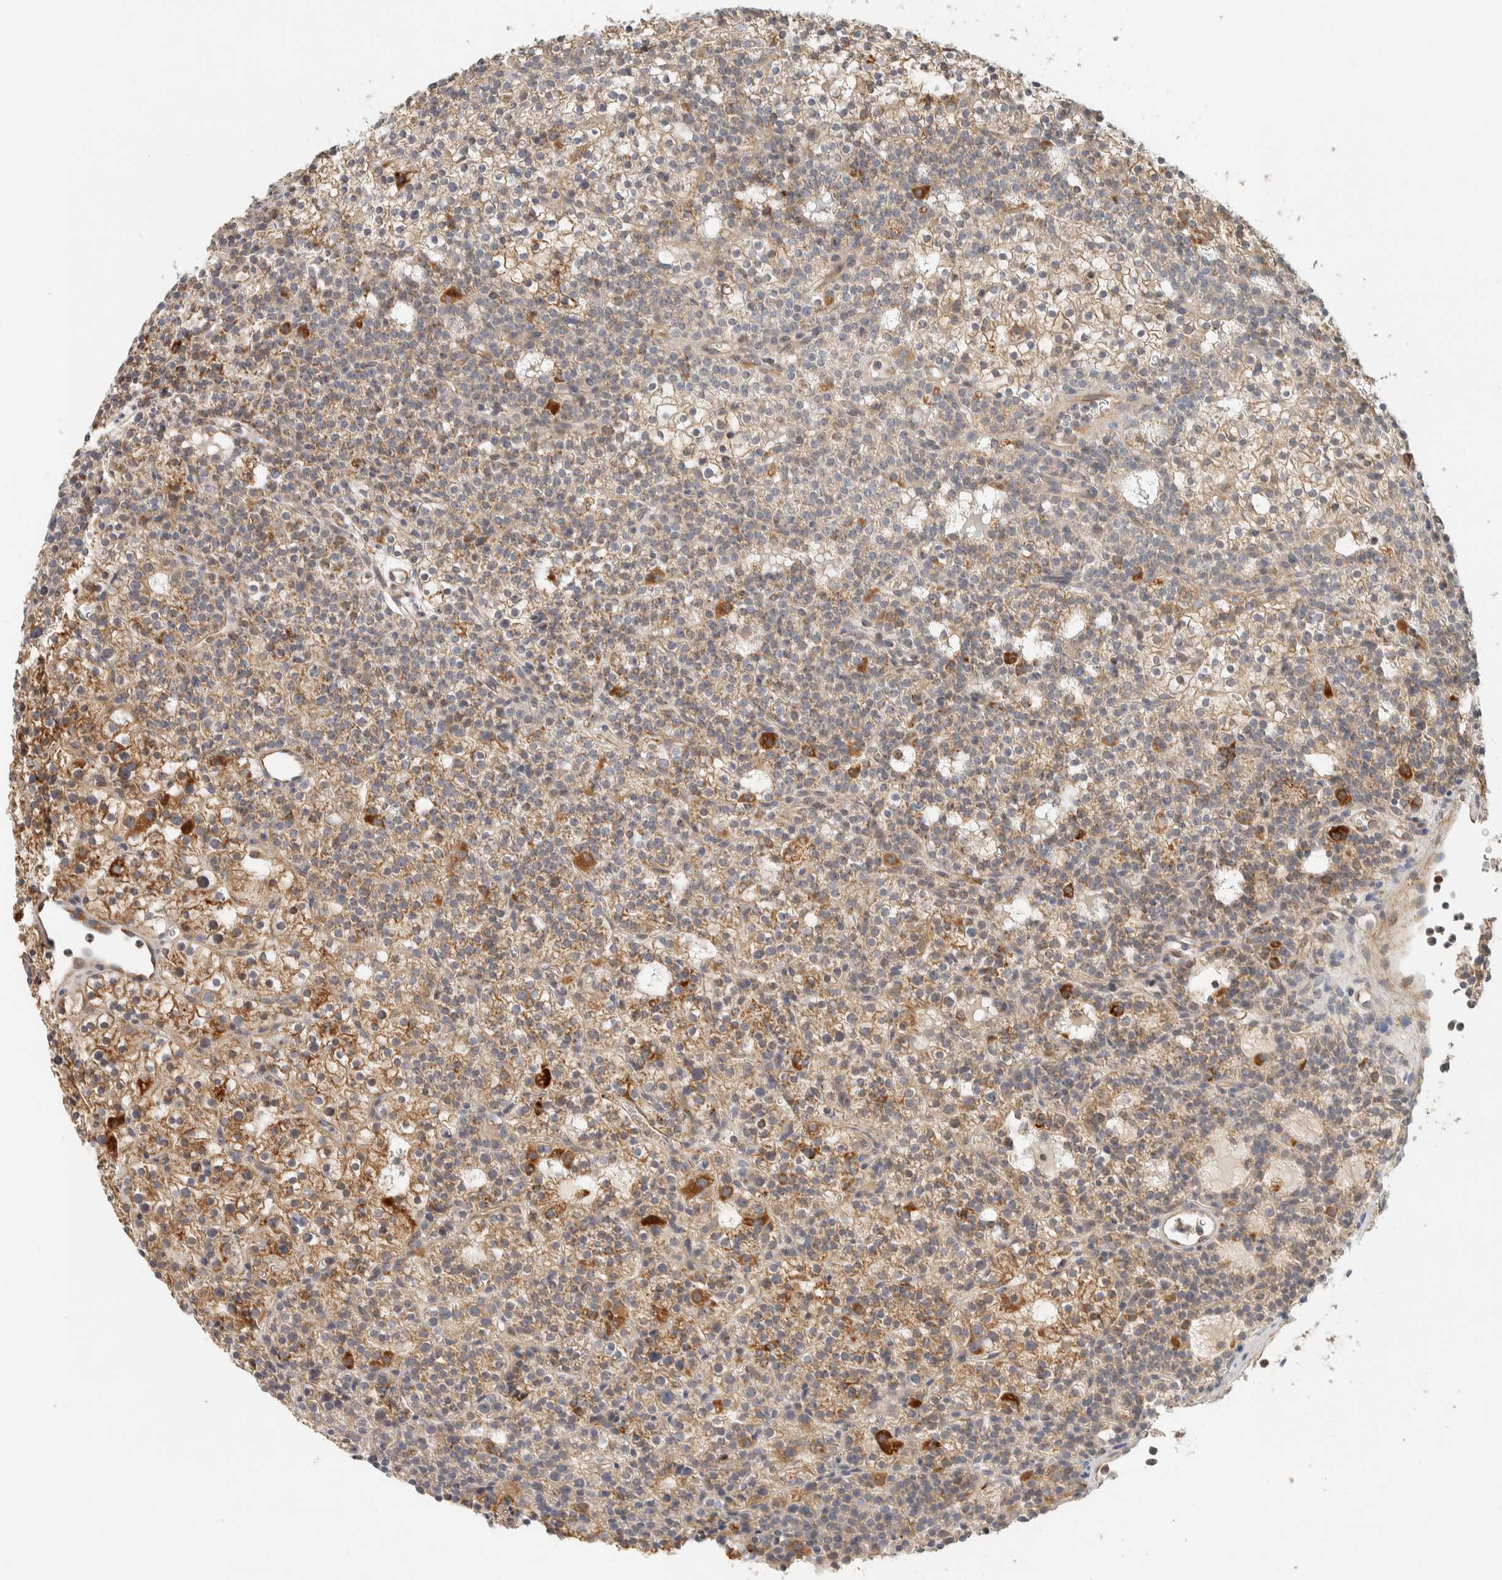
{"staining": {"intensity": "strong", "quantity": "25%-75%", "location": "cytoplasmic/membranous"}, "tissue": "parathyroid gland", "cell_type": "Glandular cells", "image_type": "normal", "snomed": [{"axis": "morphology", "description": "Normal tissue, NOS"}, {"axis": "morphology", "description": "Adenoma, NOS"}, {"axis": "topography", "description": "Parathyroid gland"}], "caption": "Immunohistochemical staining of benign human parathyroid gland exhibits 25%-75% levels of strong cytoplasmic/membranous protein staining in about 25%-75% of glandular cells. Immunohistochemistry (ihc) stains the protein in brown and the nuclei are stained blue.", "gene": "PDE7B", "patient": {"sex": "female", "age": 74}}